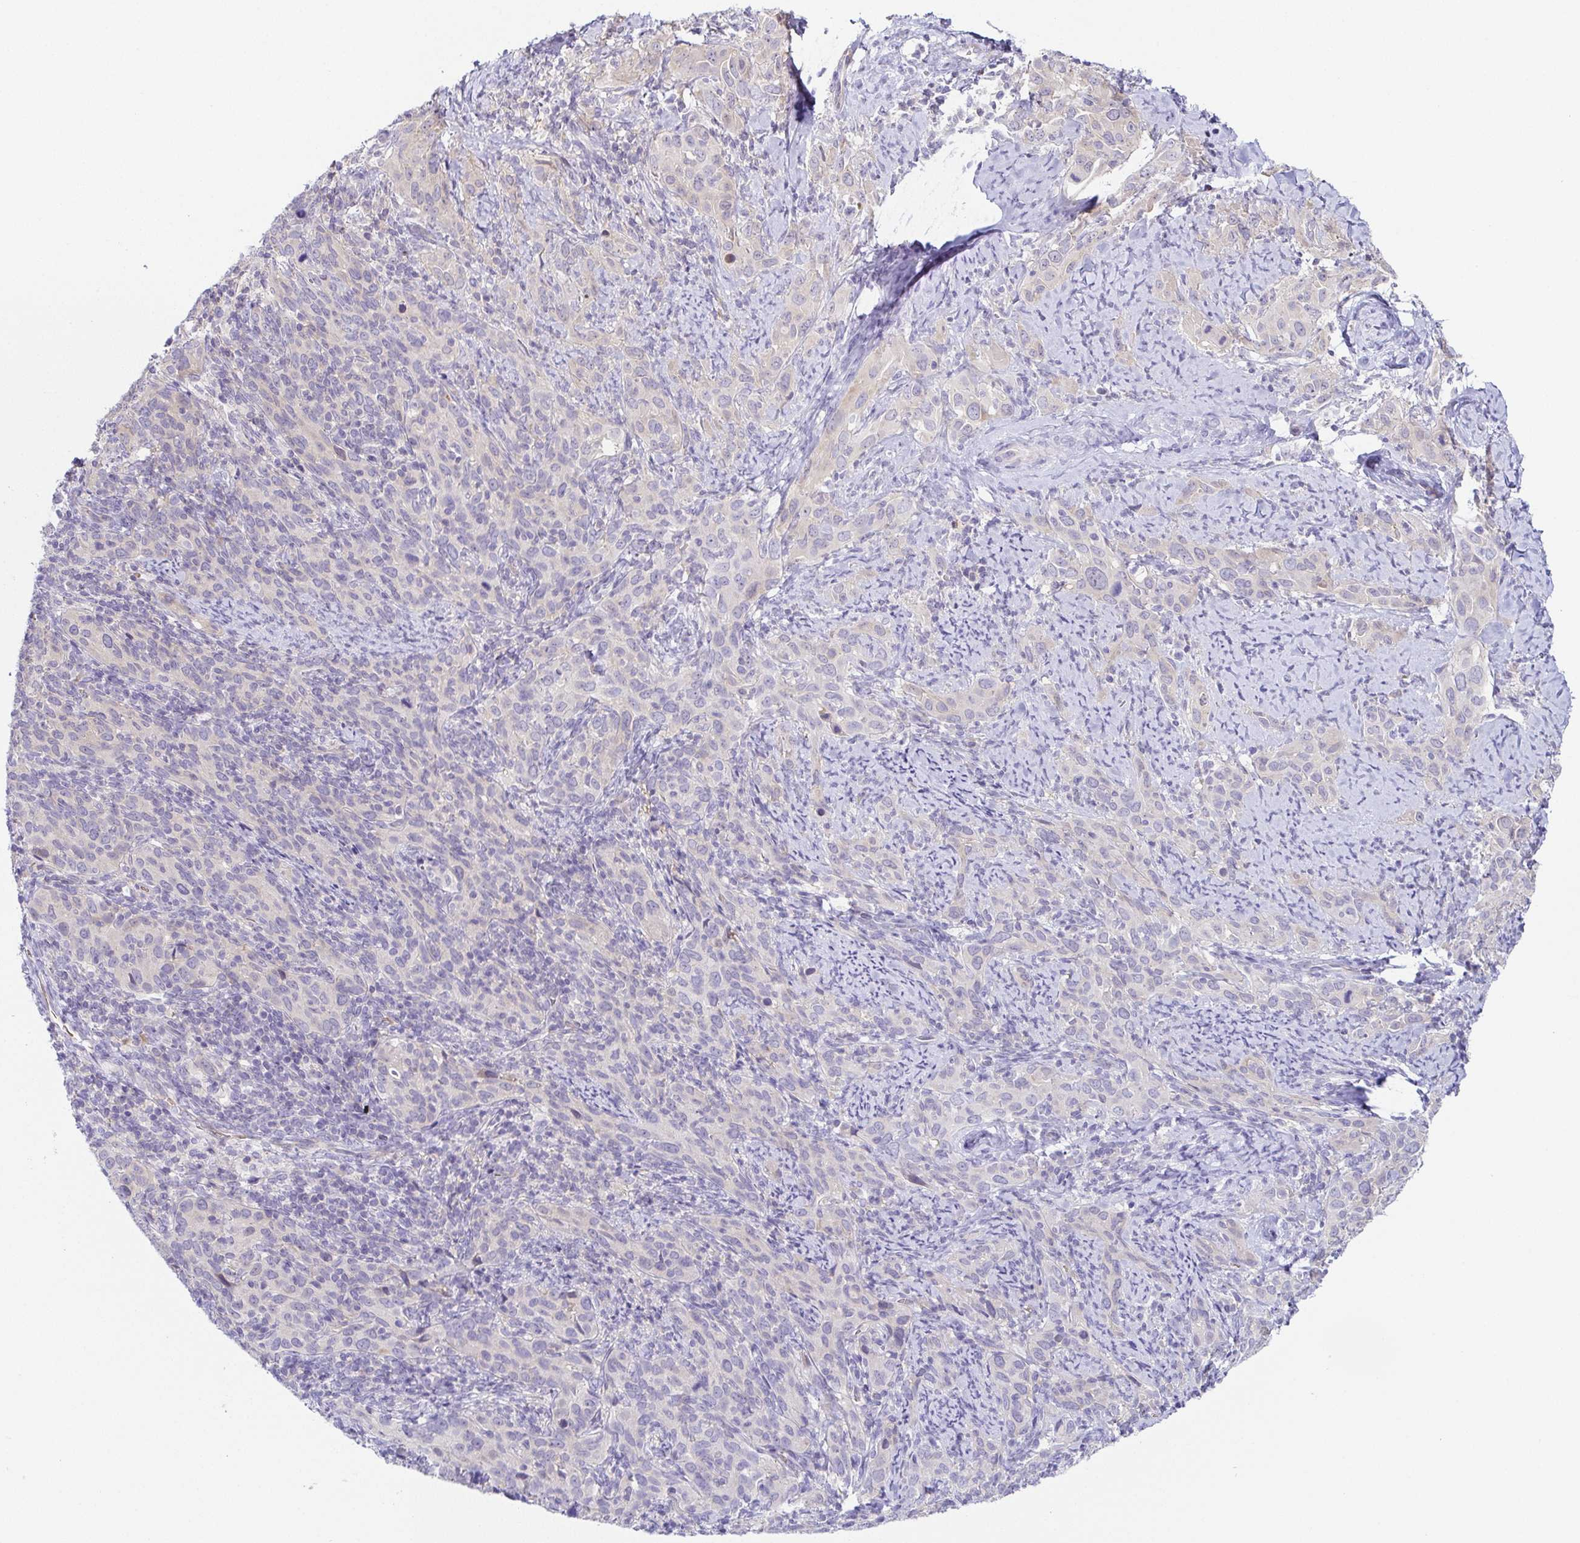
{"staining": {"intensity": "negative", "quantity": "none", "location": "none"}, "tissue": "cervical cancer", "cell_type": "Tumor cells", "image_type": "cancer", "snomed": [{"axis": "morphology", "description": "Squamous cell carcinoma, NOS"}, {"axis": "topography", "description": "Cervix"}], "caption": "IHC histopathology image of cervical cancer stained for a protein (brown), which exhibits no positivity in tumor cells.", "gene": "FAM162B", "patient": {"sex": "female", "age": 51}}